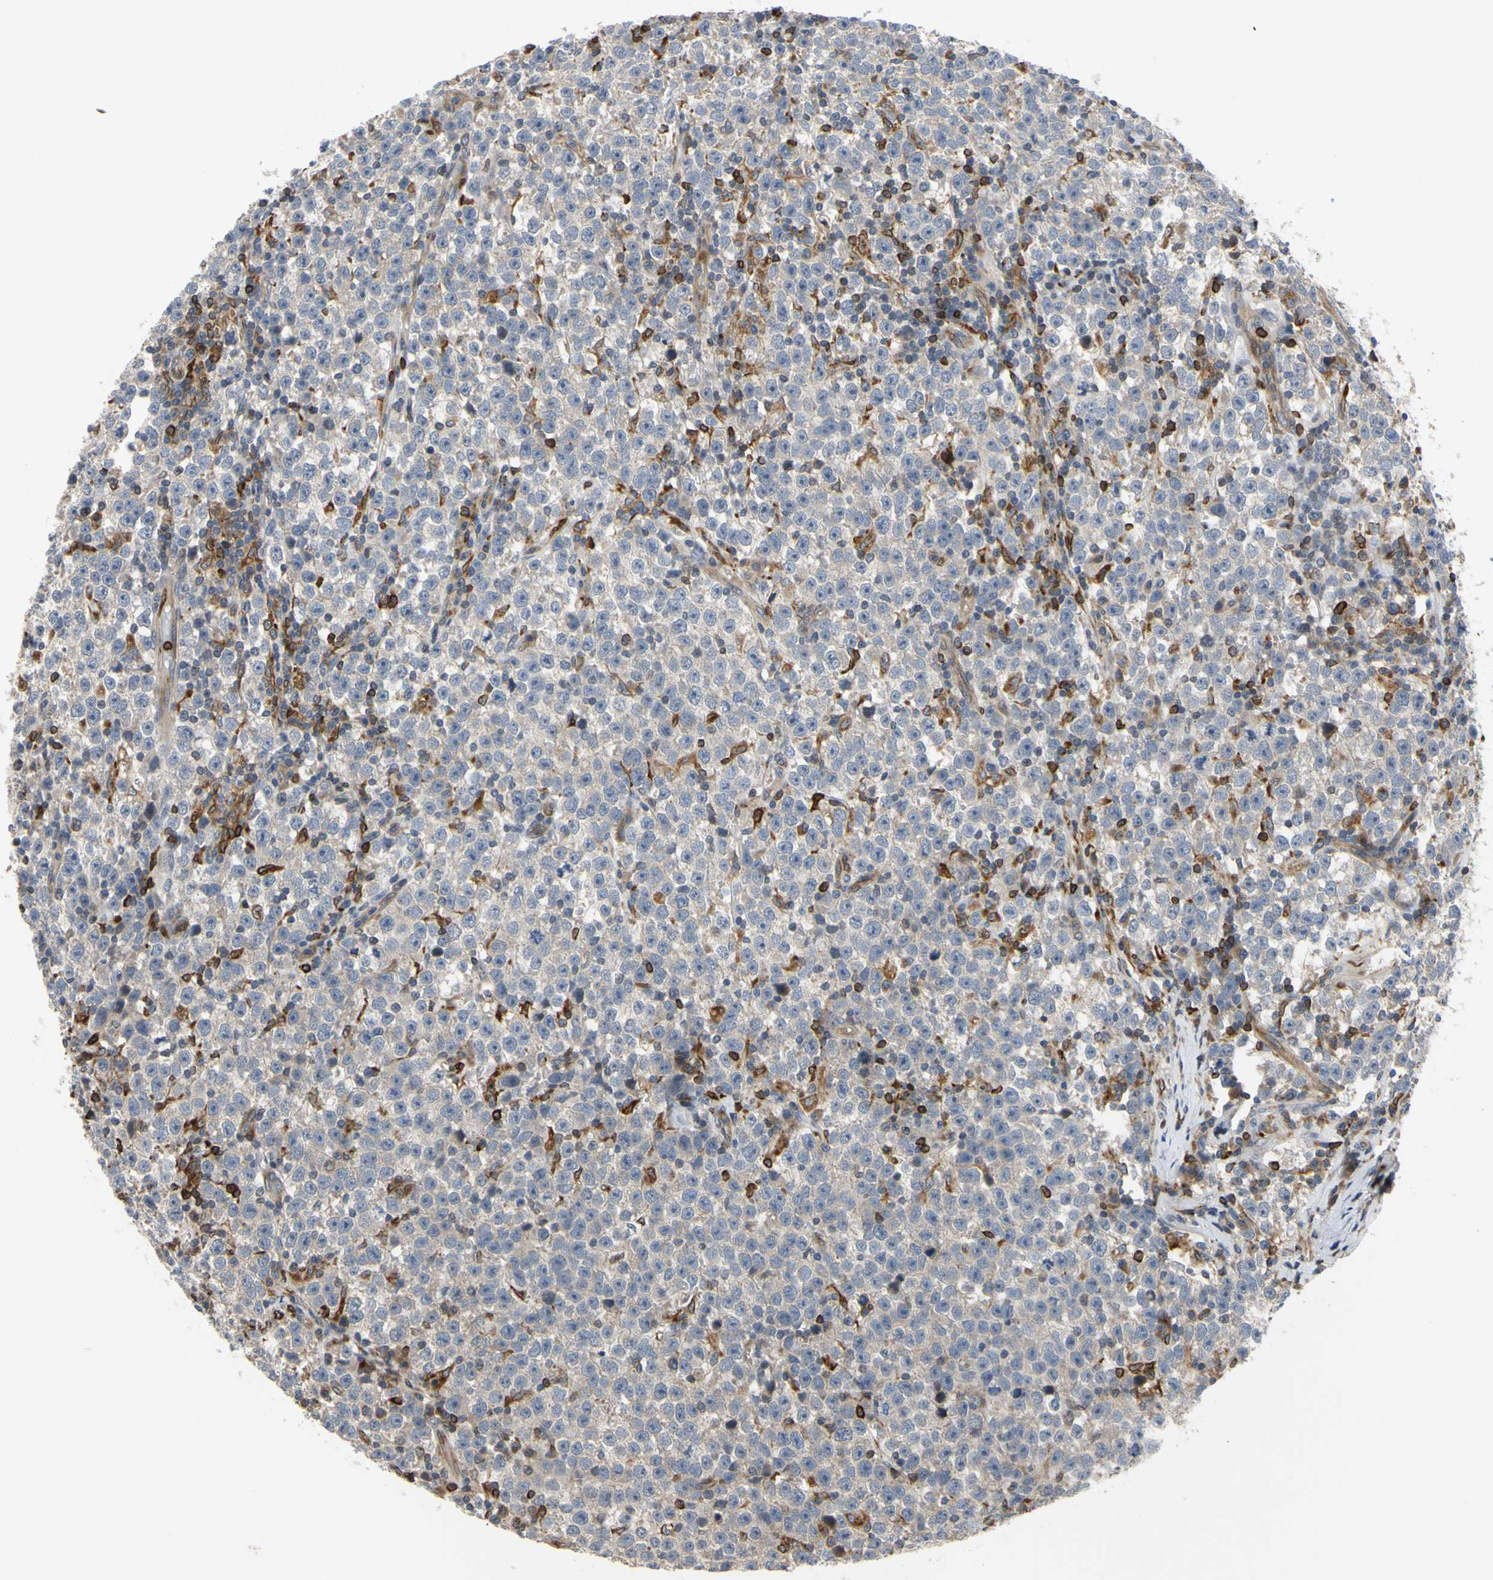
{"staining": {"intensity": "weak", "quantity": ">75%", "location": "cytoplasmic/membranous"}, "tissue": "testis cancer", "cell_type": "Tumor cells", "image_type": "cancer", "snomed": [{"axis": "morphology", "description": "Seminoma, NOS"}, {"axis": "topography", "description": "Testis"}], "caption": "Immunohistochemical staining of testis cancer demonstrates weak cytoplasmic/membranous protein staining in approximately >75% of tumor cells.", "gene": "PLXNA2", "patient": {"sex": "male", "age": 43}}